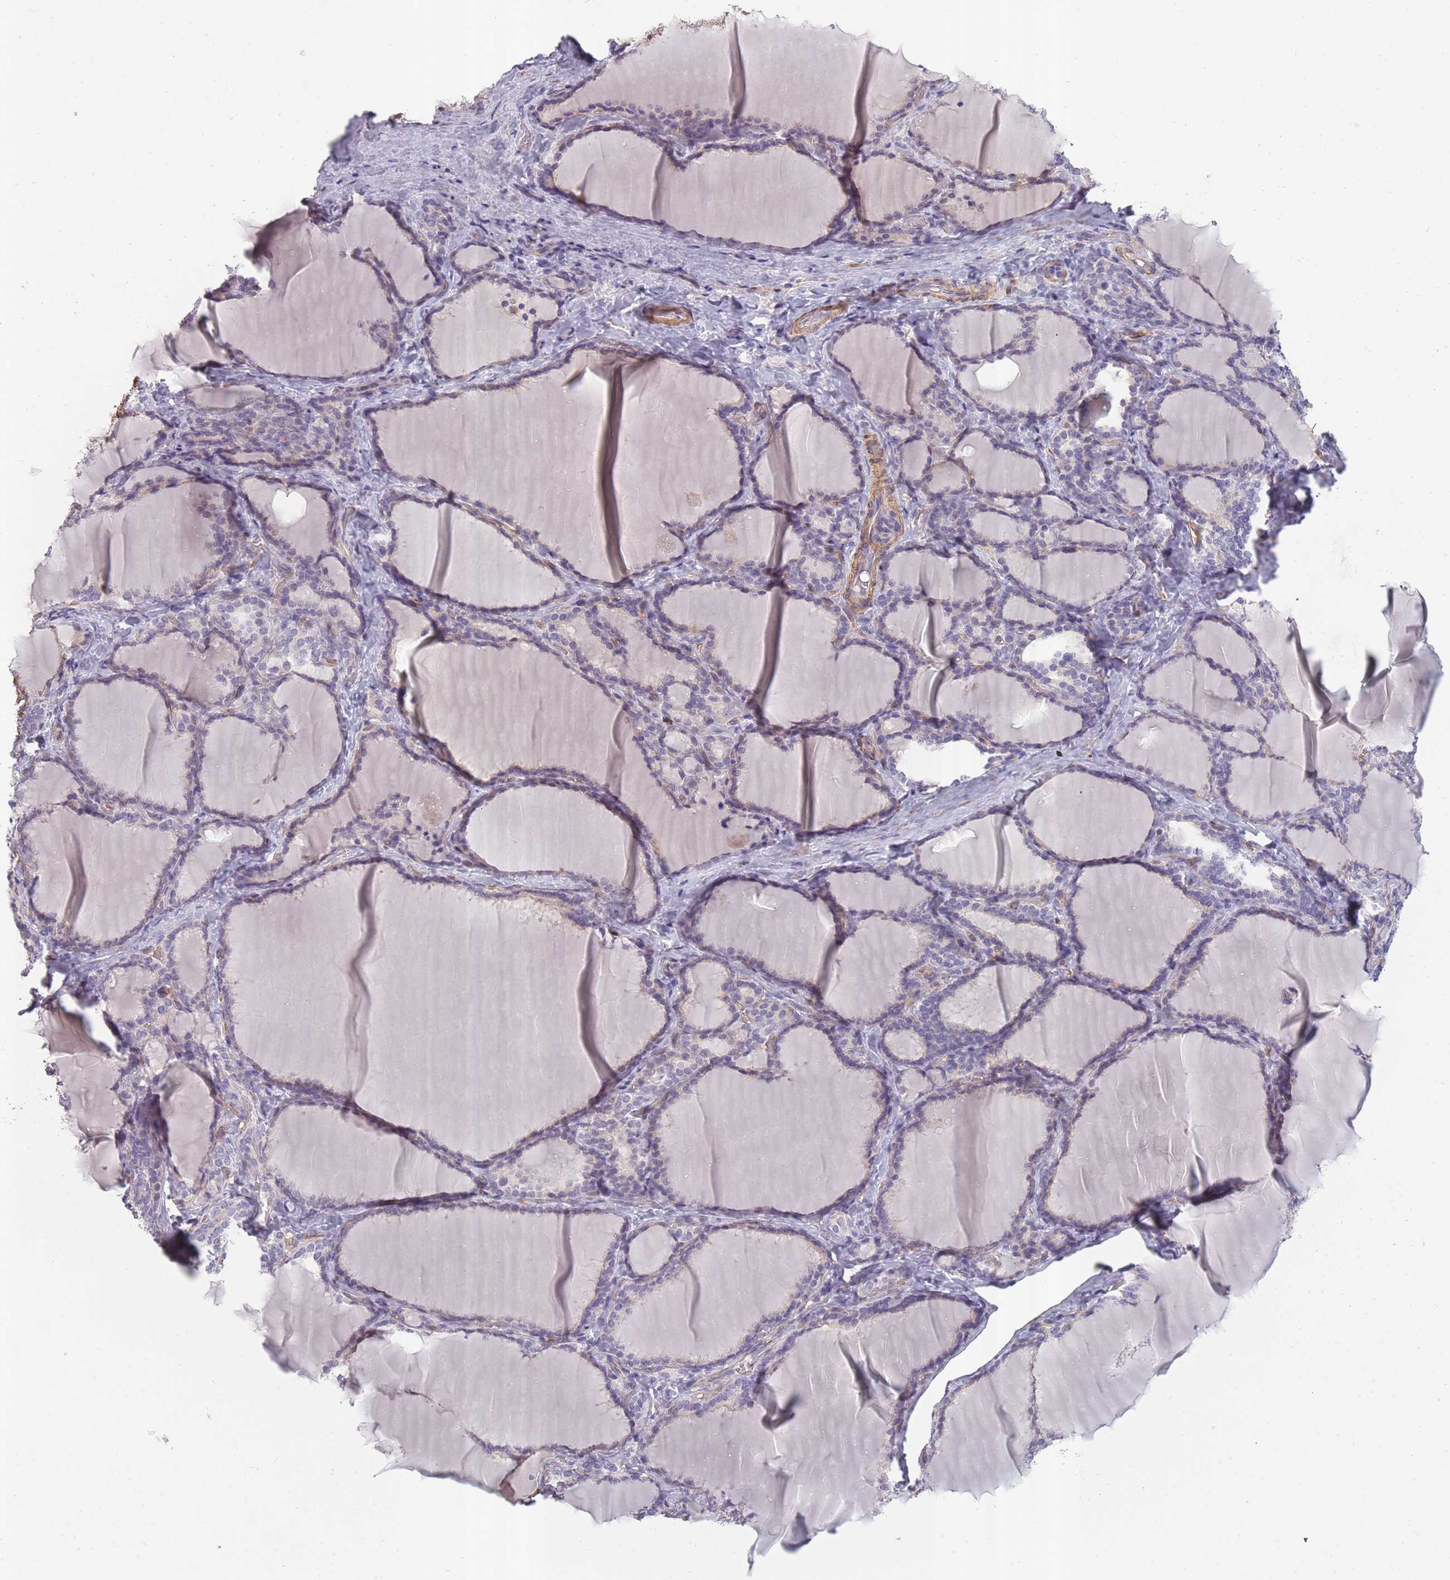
{"staining": {"intensity": "weak", "quantity": ">75%", "location": "cytoplasmic/membranous"}, "tissue": "thyroid gland", "cell_type": "Glandular cells", "image_type": "normal", "snomed": [{"axis": "morphology", "description": "Normal tissue, NOS"}, {"axis": "topography", "description": "Thyroid gland"}], "caption": "Thyroid gland stained with DAB (3,3'-diaminobenzidine) IHC reveals low levels of weak cytoplasmic/membranous expression in about >75% of glandular cells. Using DAB (brown) and hematoxylin (blue) stains, captured at high magnification using brightfield microscopy.", "gene": "SLC8A2", "patient": {"sex": "female", "age": 31}}